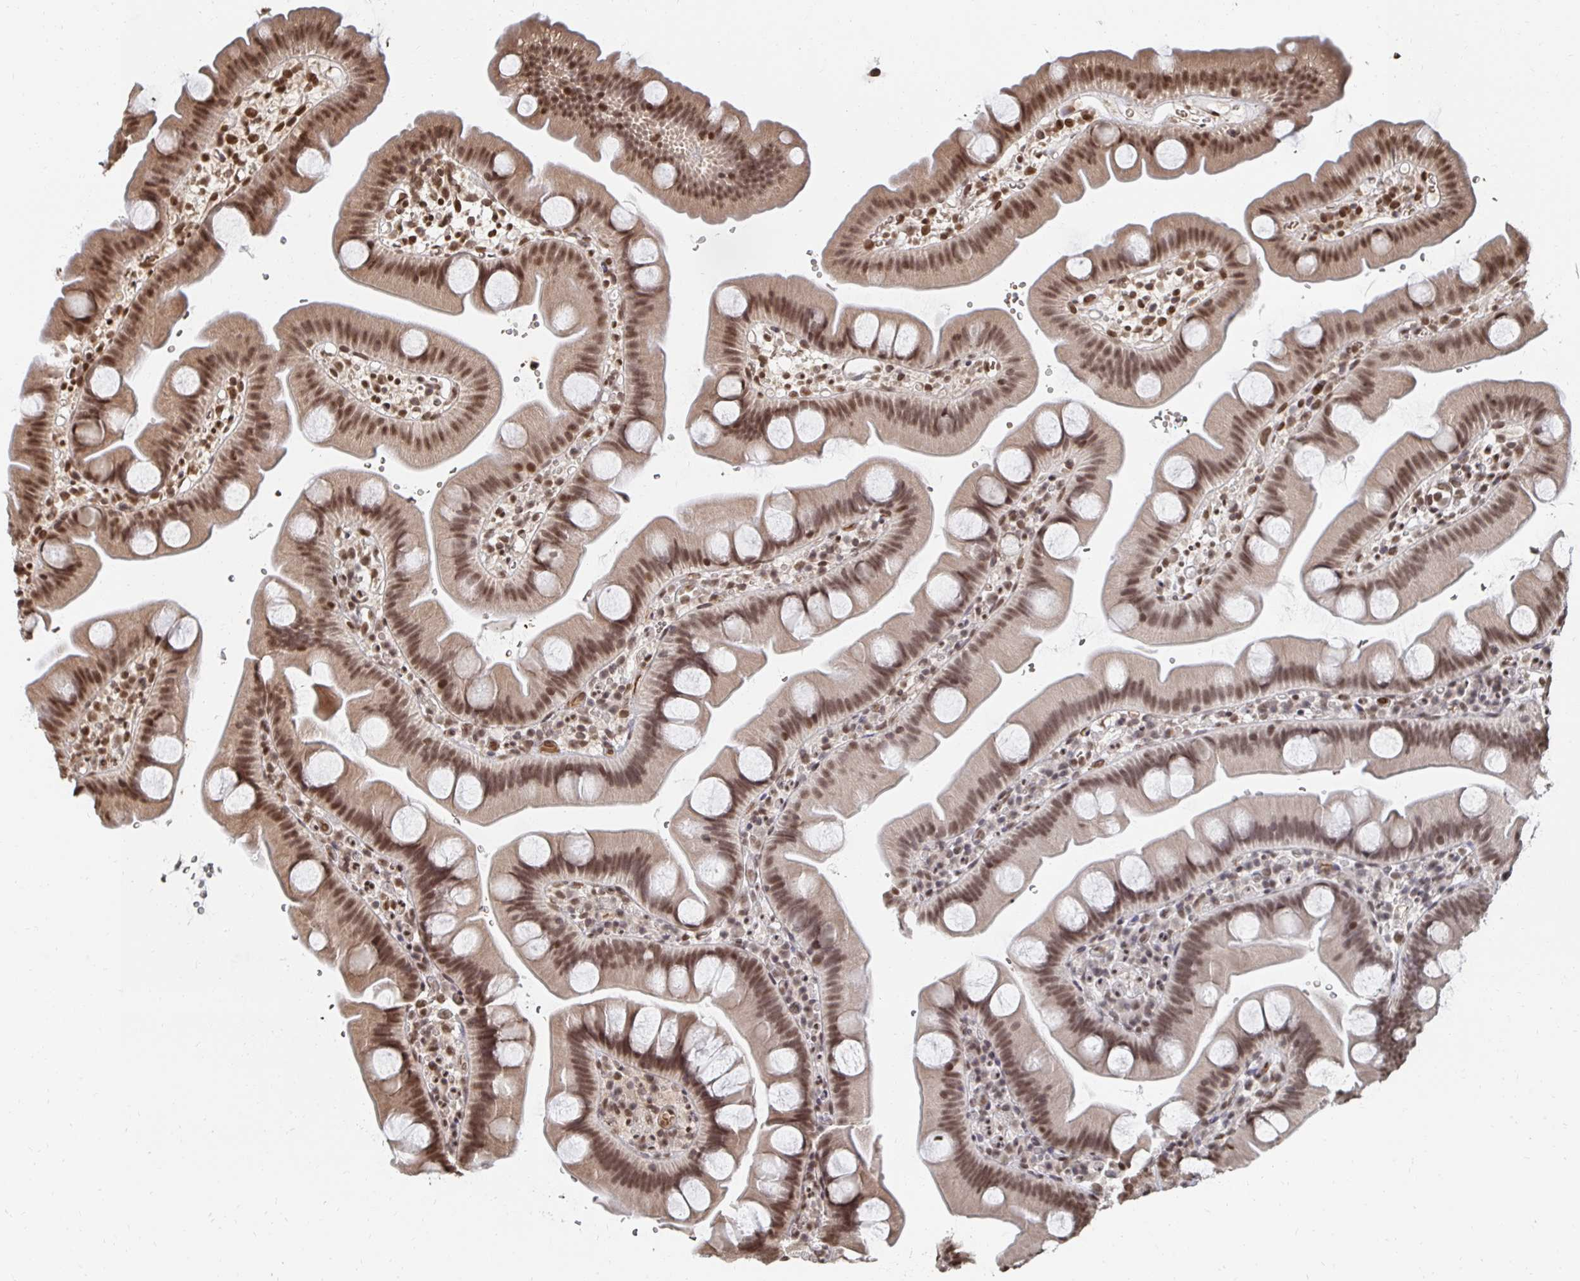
{"staining": {"intensity": "moderate", "quantity": ">75%", "location": "nuclear"}, "tissue": "small intestine", "cell_type": "Glandular cells", "image_type": "normal", "snomed": [{"axis": "morphology", "description": "Normal tissue, NOS"}, {"axis": "topography", "description": "Small intestine"}], "caption": "Immunohistochemistry (IHC) histopathology image of normal human small intestine stained for a protein (brown), which displays medium levels of moderate nuclear staining in approximately >75% of glandular cells.", "gene": "GTF3C6", "patient": {"sex": "female", "age": 68}}